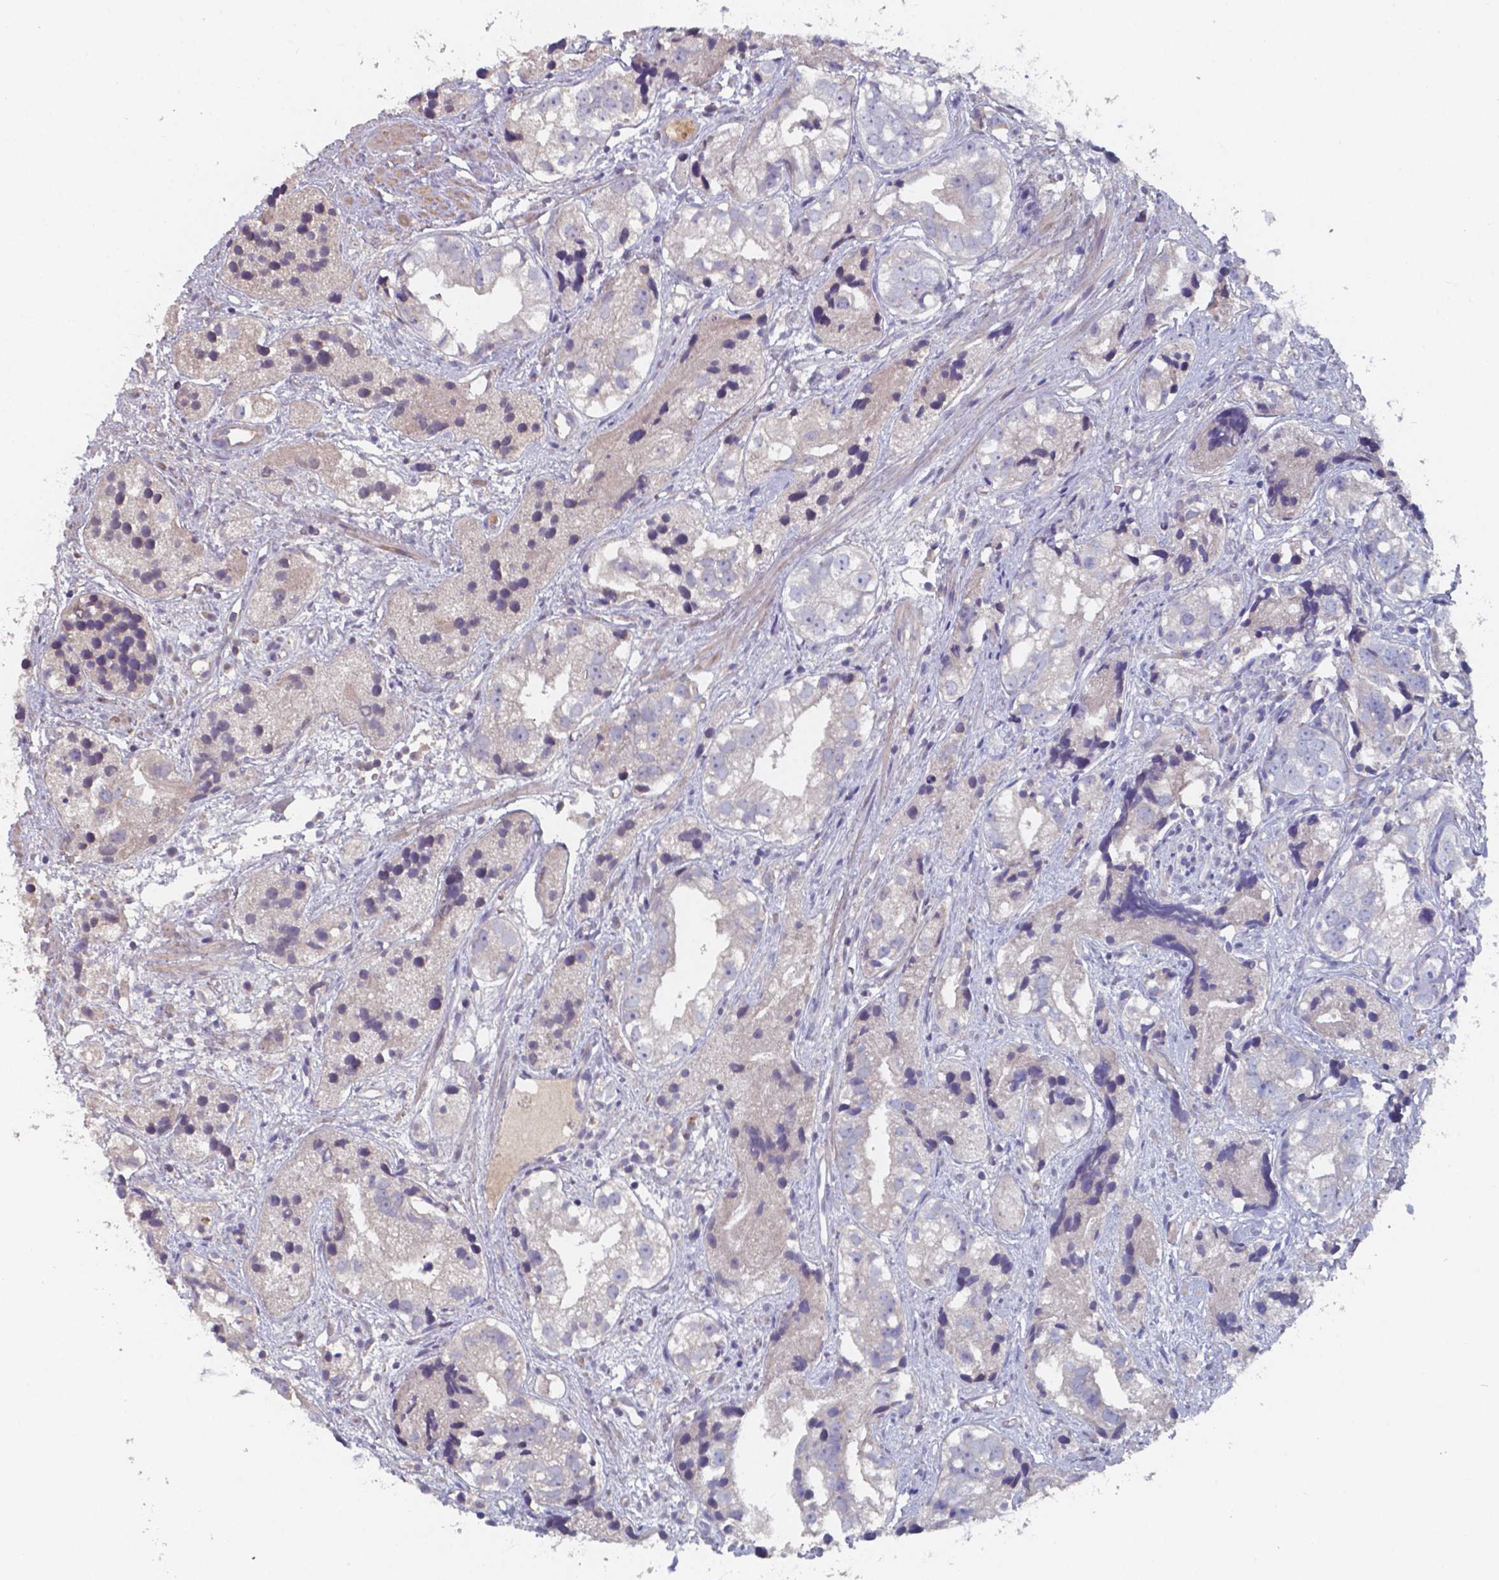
{"staining": {"intensity": "negative", "quantity": "none", "location": "none"}, "tissue": "prostate cancer", "cell_type": "Tumor cells", "image_type": "cancer", "snomed": [{"axis": "morphology", "description": "Adenocarcinoma, High grade"}, {"axis": "topography", "description": "Prostate"}], "caption": "DAB (3,3'-diaminobenzidine) immunohistochemical staining of human prostate adenocarcinoma (high-grade) shows no significant positivity in tumor cells.", "gene": "BTBD17", "patient": {"sex": "male", "age": 68}}